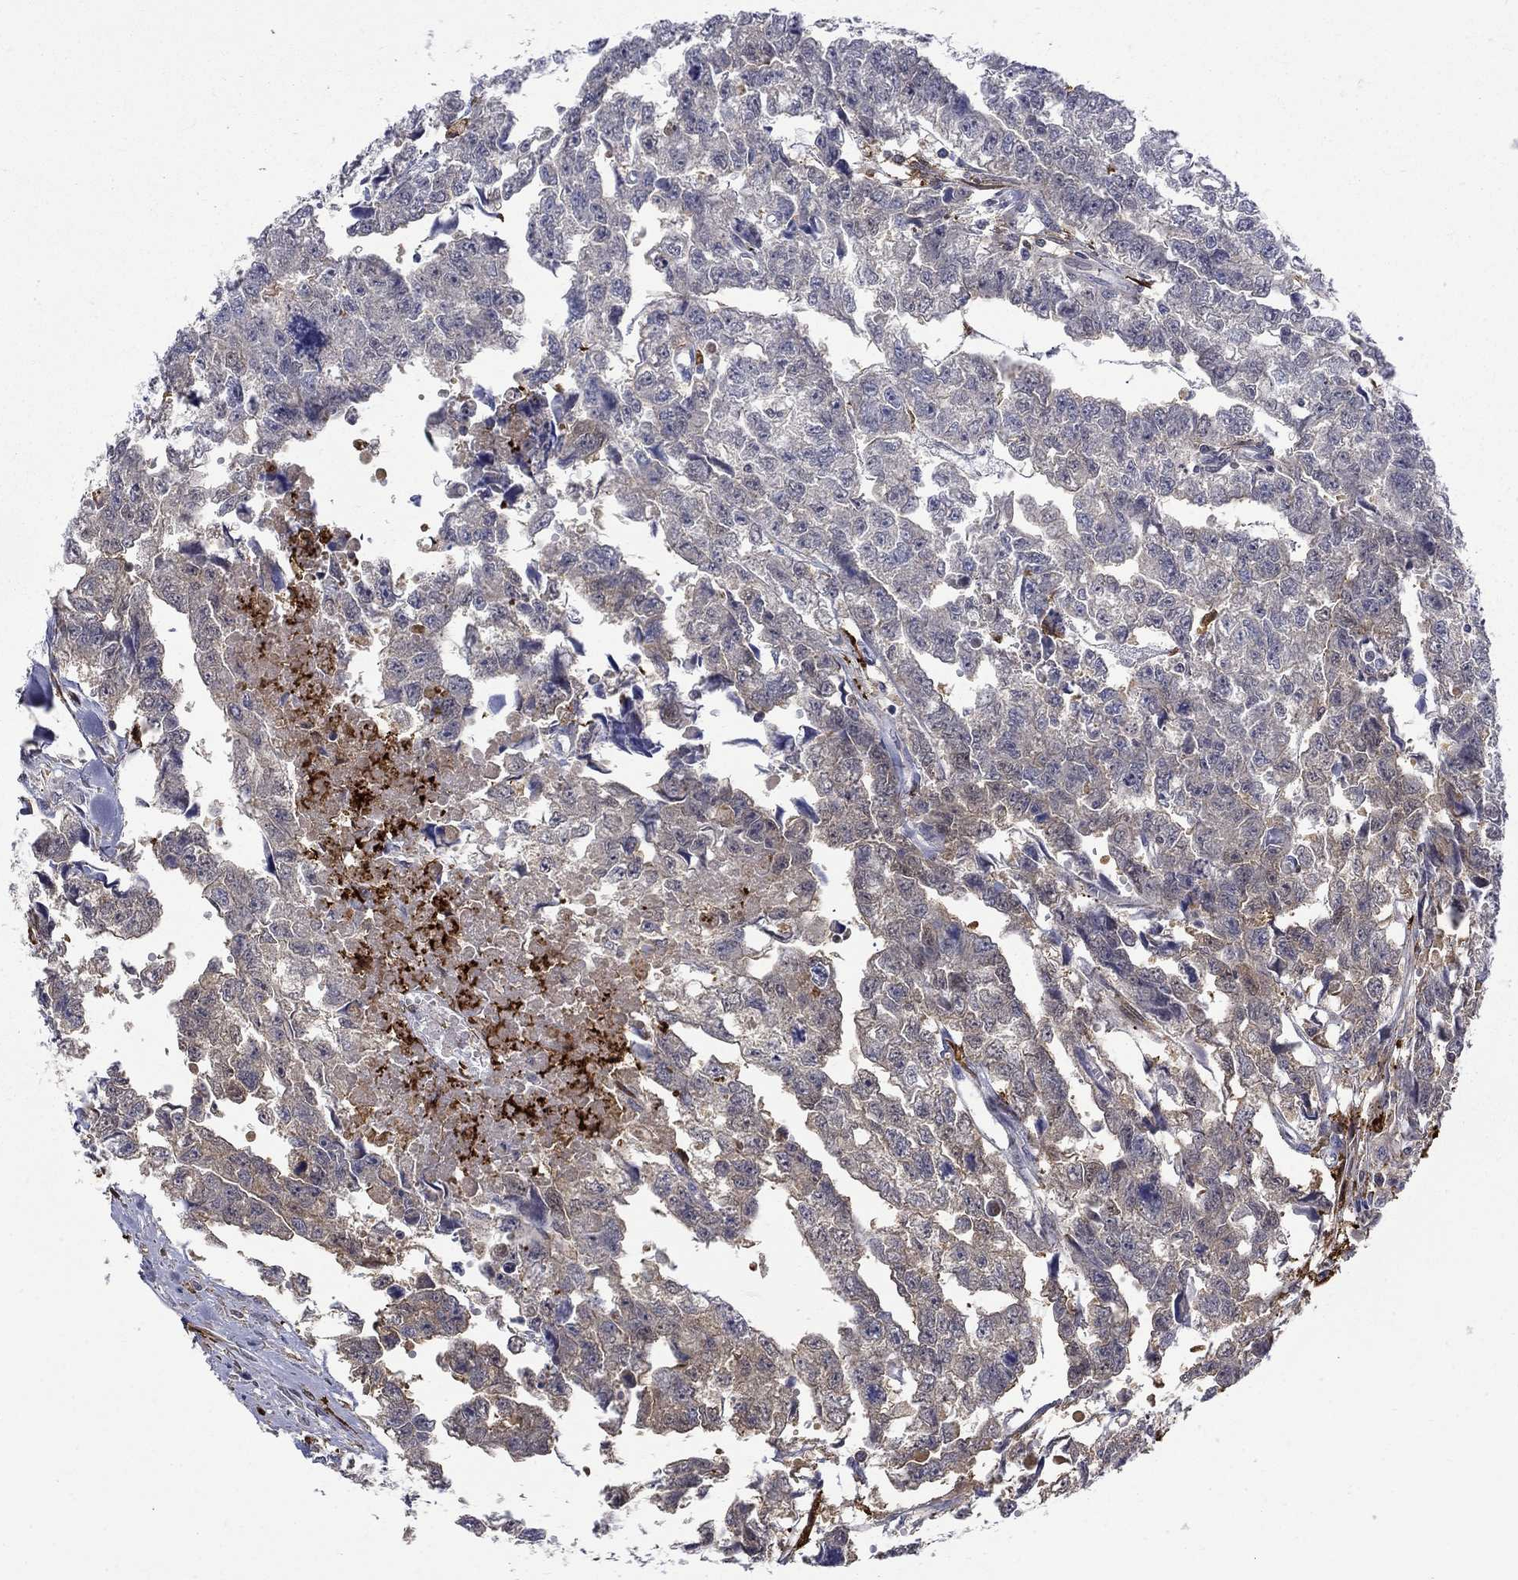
{"staining": {"intensity": "moderate", "quantity": "<25%", "location": "cytoplasmic/membranous"}, "tissue": "testis cancer", "cell_type": "Tumor cells", "image_type": "cancer", "snomed": [{"axis": "morphology", "description": "Carcinoma, Embryonal, NOS"}, {"axis": "morphology", "description": "Teratoma, malignant, NOS"}, {"axis": "topography", "description": "Testis"}], "caption": "This histopathology image exhibits immunohistochemistry staining of testis cancer, with low moderate cytoplasmic/membranous expression in approximately <25% of tumor cells.", "gene": "PCBP3", "patient": {"sex": "male", "age": 44}}